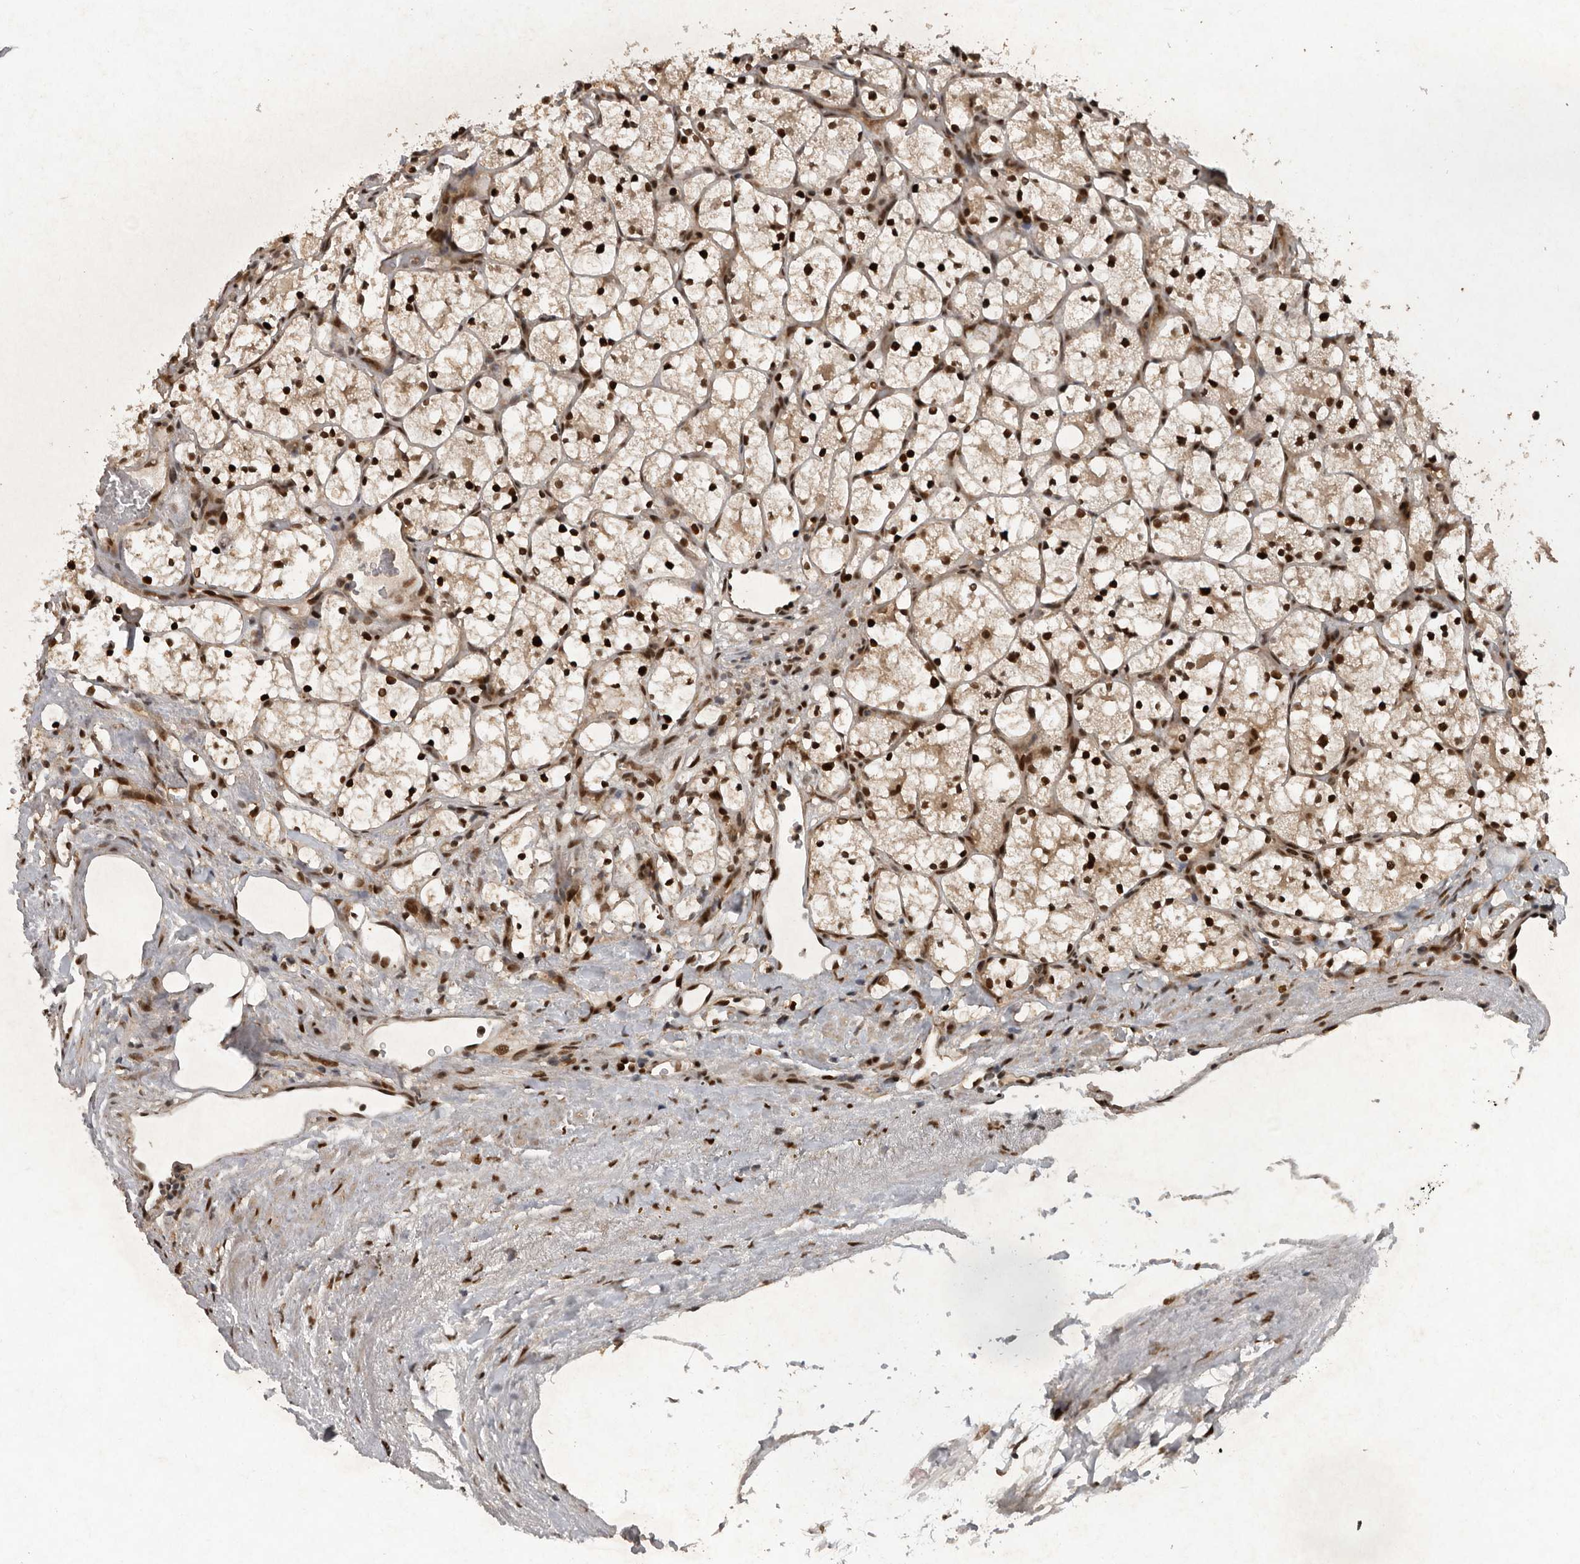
{"staining": {"intensity": "moderate", "quantity": ">75%", "location": "cytoplasmic/membranous,nuclear"}, "tissue": "renal cancer", "cell_type": "Tumor cells", "image_type": "cancer", "snomed": [{"axis": "morphology", "description": "Adenocarcinoma, NOS"}, {"axis": "topography", "description": "Kidney"}], "caption": "Adenocarcinoma (renal) stained for a protein (brown) shows moderate cytoplasmic/membranous and nuclear positive staining in about >75% of tumor cells.", "gene": "CDC27", "patient": {"sex": "female", "age": 69}}